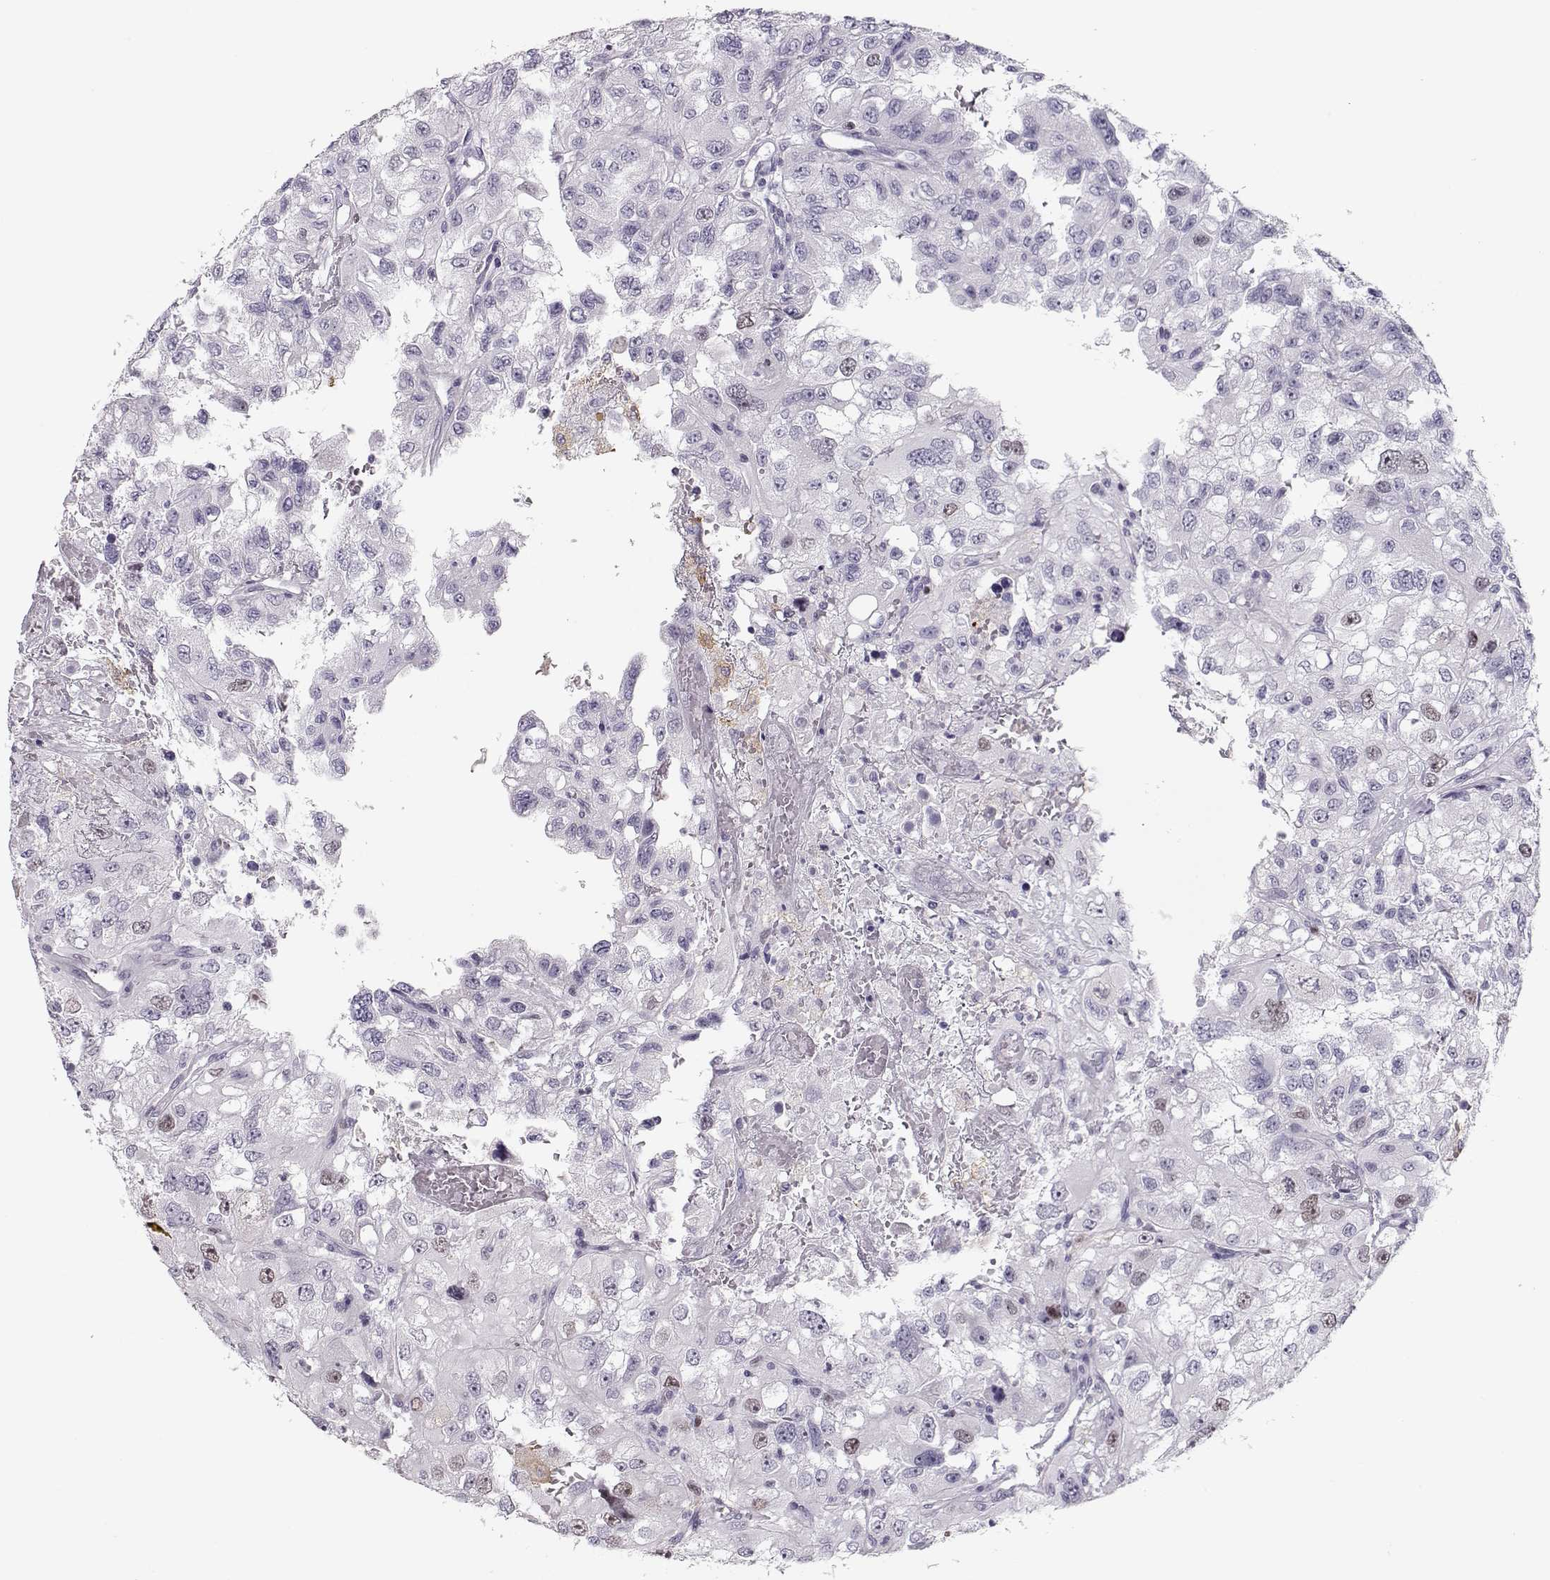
{"staining": {"intensity": "weak", "quantity": "<25%", "location": "nuclear"}, "tissue": "renal cancer", "cell_type": "Tumor cells", "image_type": "cancer", "snomed": [{"axis": "morphology", "description": "Adenocarcinoma, NOS"}, {"axis": "topography", "description": "Kidney"}], "caption": "A high-resolution histopathology image shows immunohistochemistry (IHC) staining of renal cancer, which displays no significant positivity in tumor cells. (DAB (3,3'-diaminobenzidine) IHC with hematoxylin counter stain).", "gene": "SGO1", "patient": {"sex": "male", "age": 64}}